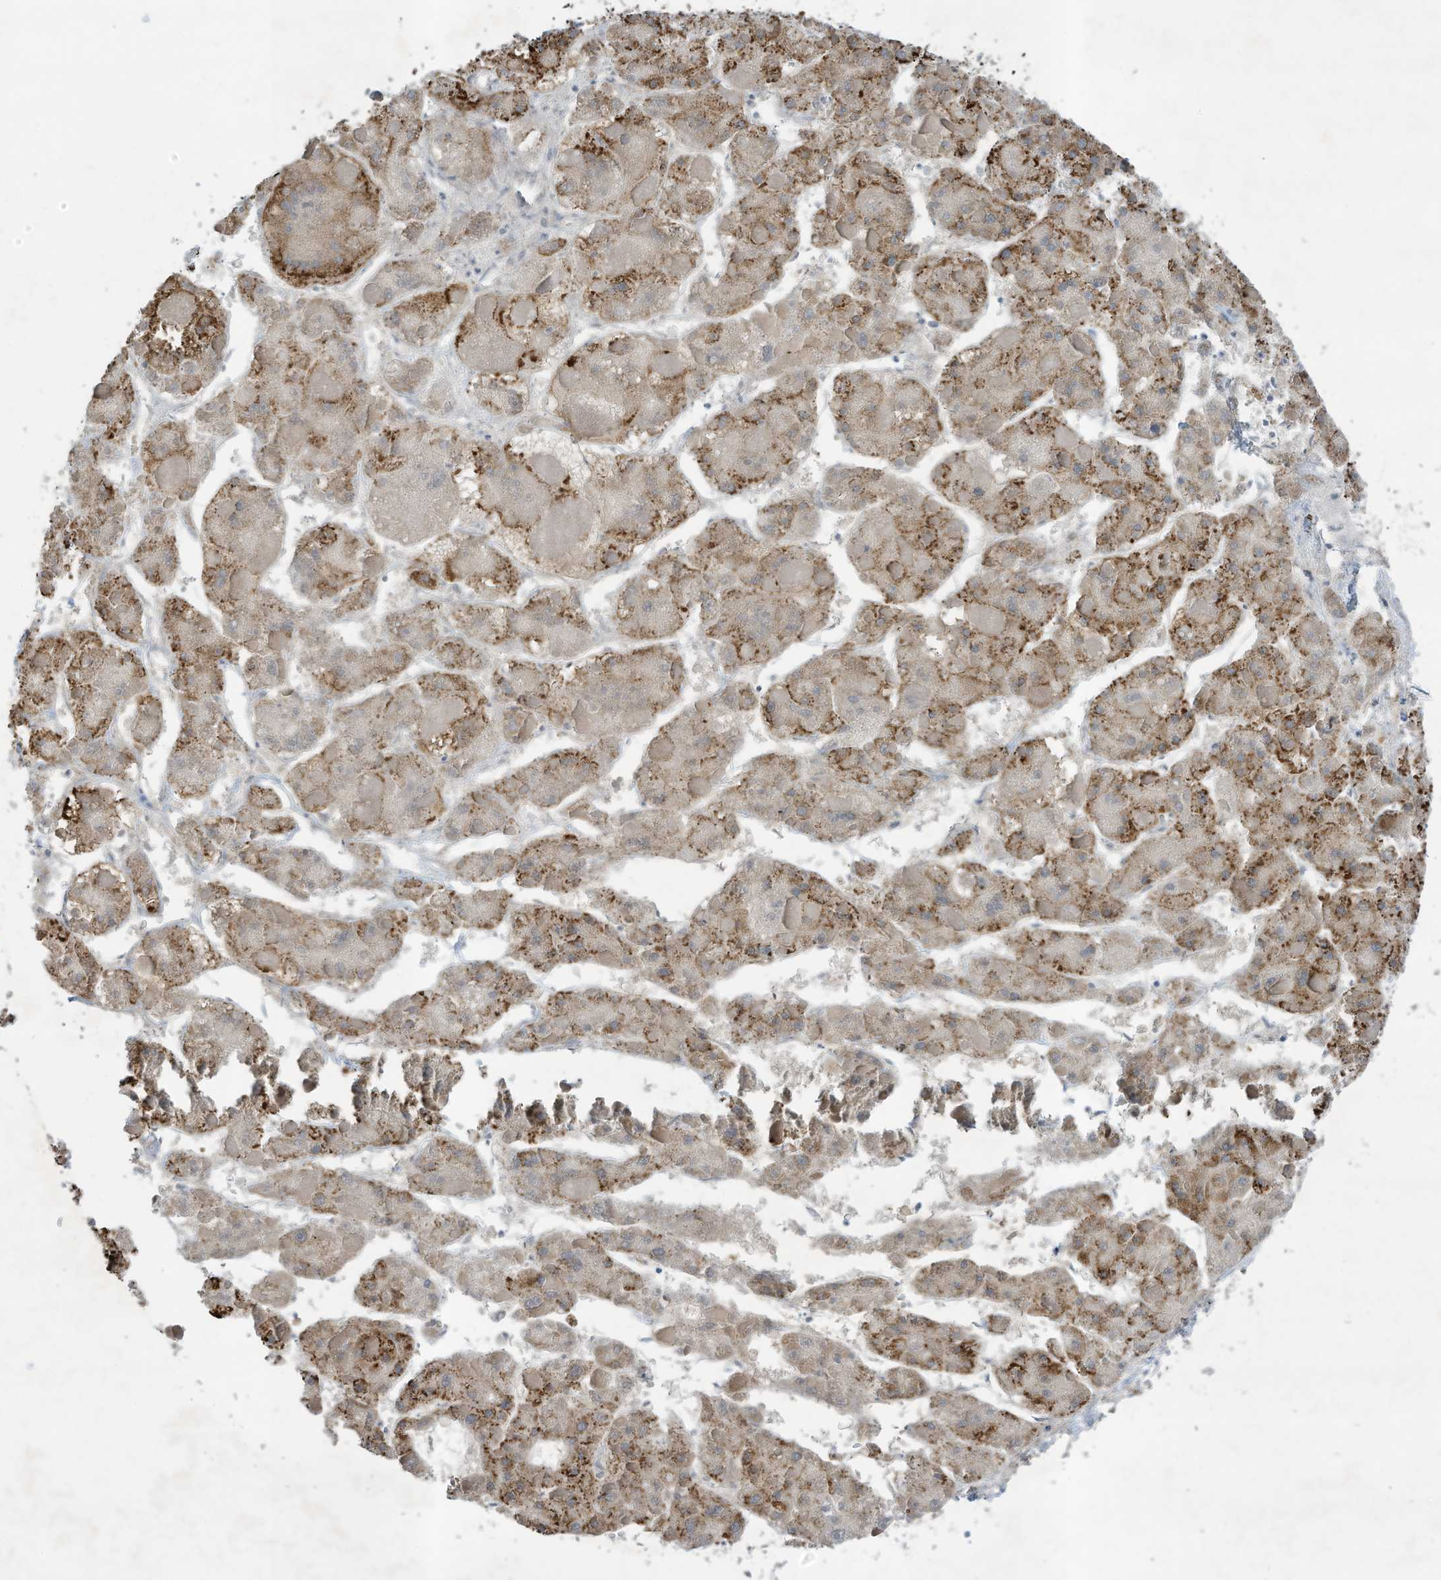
{"staining": {"intensity": "weak", "quantity": "25%-75%", "location": "cytoplasmic/membranous"}, "tissue": "liver cancer", "cell_type": "Tumor cells", "image_type": "cancer", "snomed": [{"axis": "morphology", "description": "Carcinoma, Hepatocellular, NOS"}, {"axis": "topography", "description": "Liver"}], "caption": "This histopathology image displays immunohistochemistry staining of human hepatocellular carcinoma (liver), with low weak cytoplasmic/membranous staining in approximately 25%-75% of tumor cells.", "gene": "ZBTB45", "patient": {"sex": "female", "age": 73}}